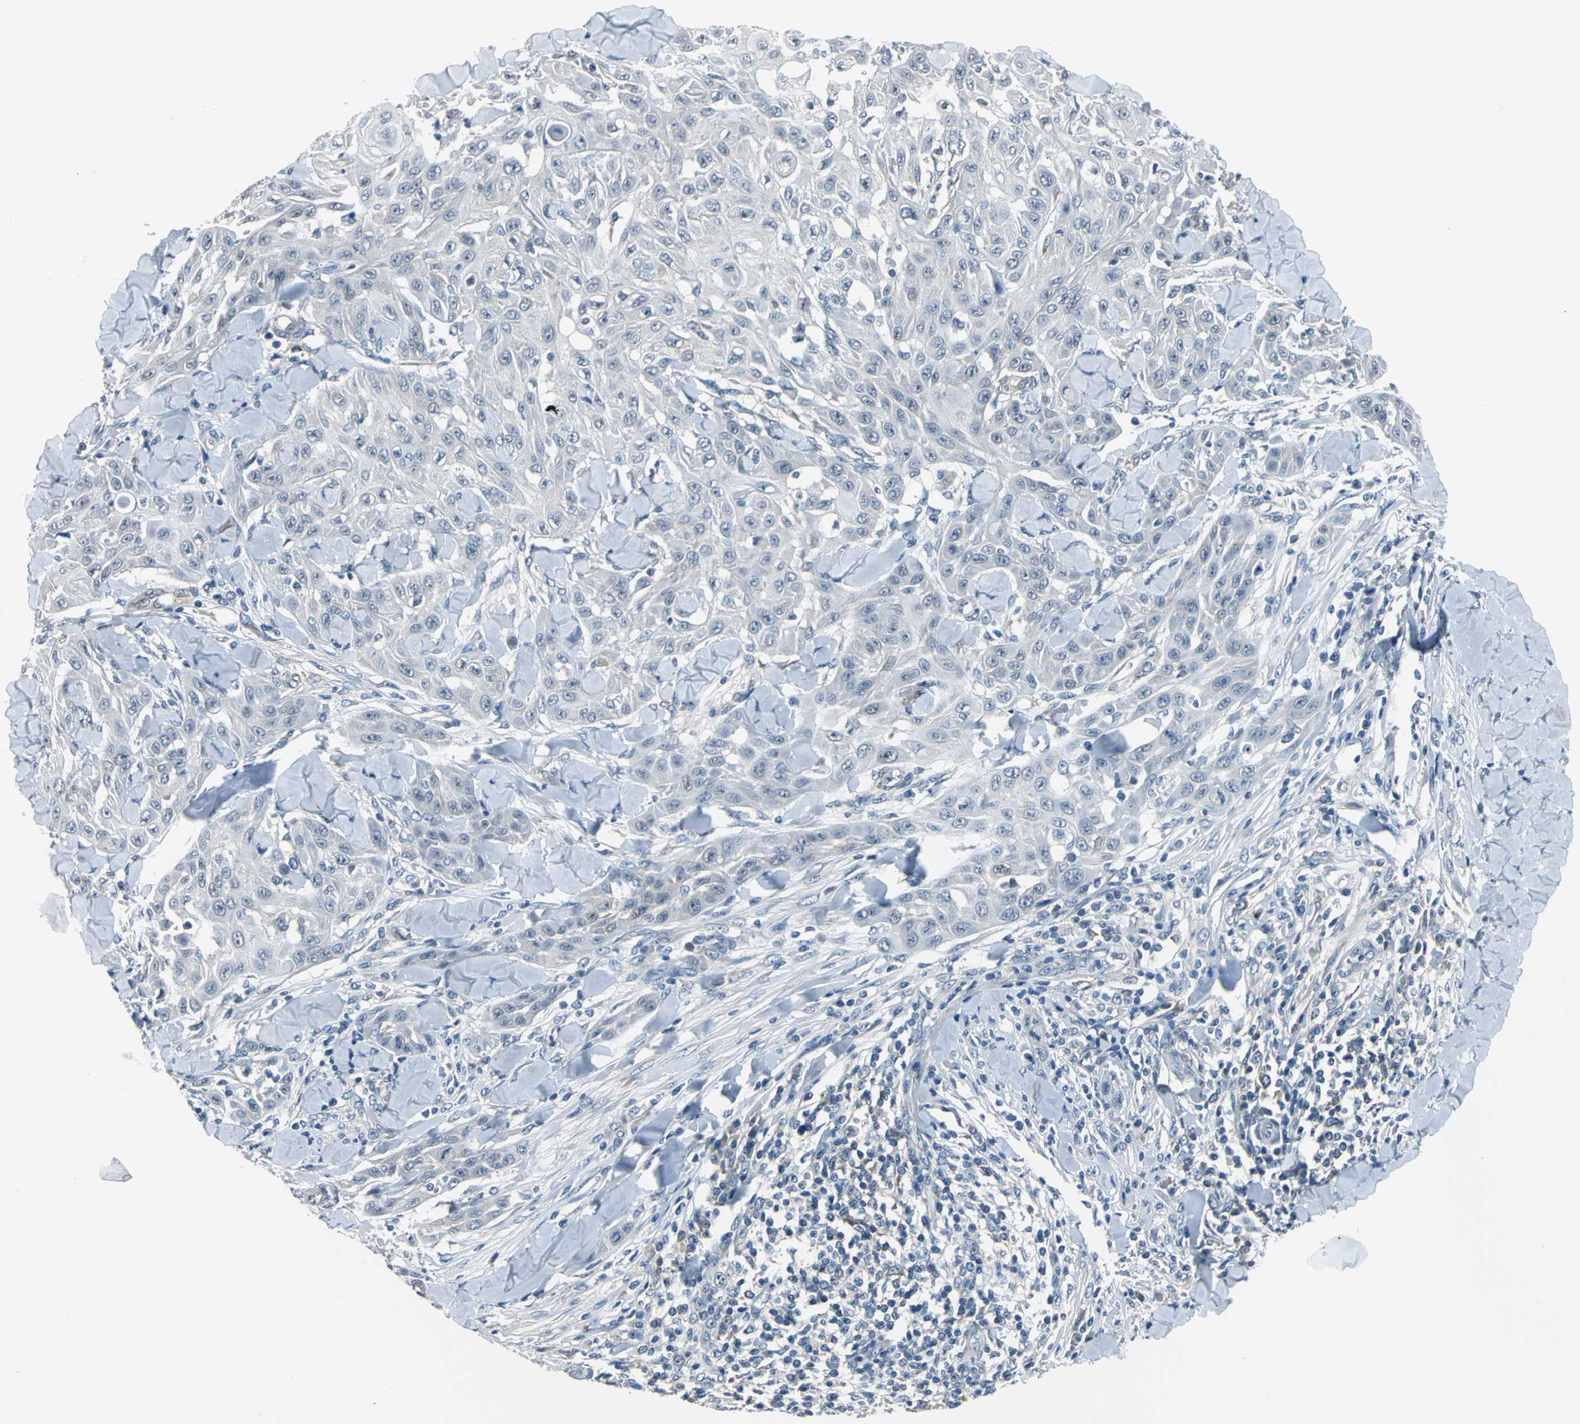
{"staining": {"intensity": "negative", "quantity": "none", "location": "none"}, "tissue": "skin cancer", "cell_type": "Tumor cells", "image_type": "cancer", "snomed": [{"axis": "morphology", "description": "Squamous cell carcinoma, NOS"}, {"axis": "topography", "description": "Skin"}], "caption": "This image is of skin cancer stained with immunohistochemistry to label a protein in brown with the nuclei are counter-stained blue. There is no positivity in tumor cells. (DAB IHC visualized using brightfield microscopy, high magnification).", "gene": "ZNF415", "patient": {"sex": "male", "age": 24}}